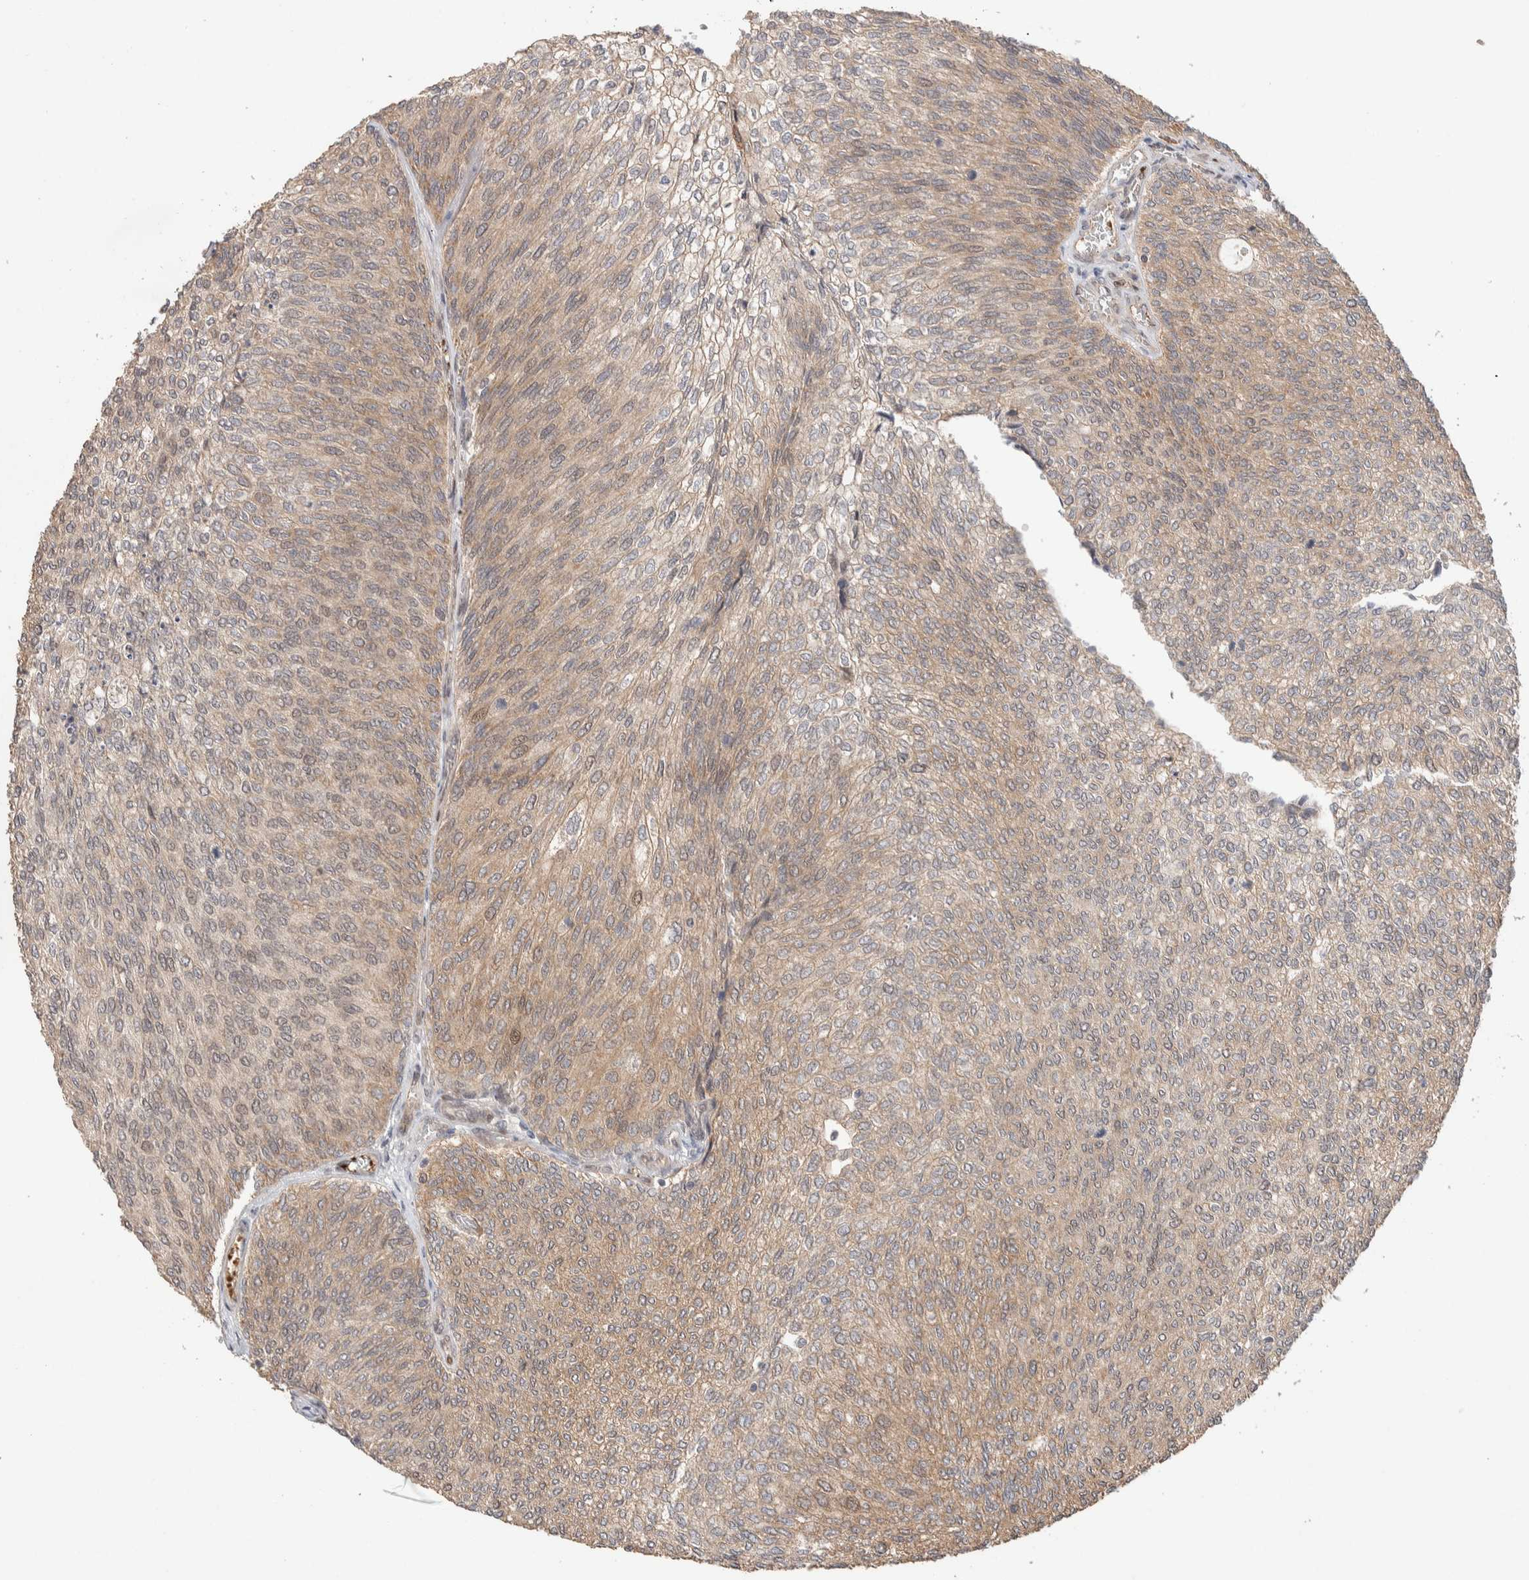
{"staining": {"intensity": "moderate", "quantity": ">75%", "location": "cytoplasmic/membranous"}, "tissue": "urothelial cancer", "cell_type": "Tumor cells", "image_type": "cancer", "snomed": [{"axis": "morphology", "description": "Urothelial carcinoma, Low grade"}, {"axis": "topography", "description": "Urinary bladder"}], "caption": "Low-grade urothelial carcinoma was stained to show a protein in brown. There is medium levels of moderate cytoplasmic/membranous staining in about >75% of tumor cells. Nuclei are stained in blue.", "gene": "PRDM15", "patient": {"sex": "female", "age": 79}}